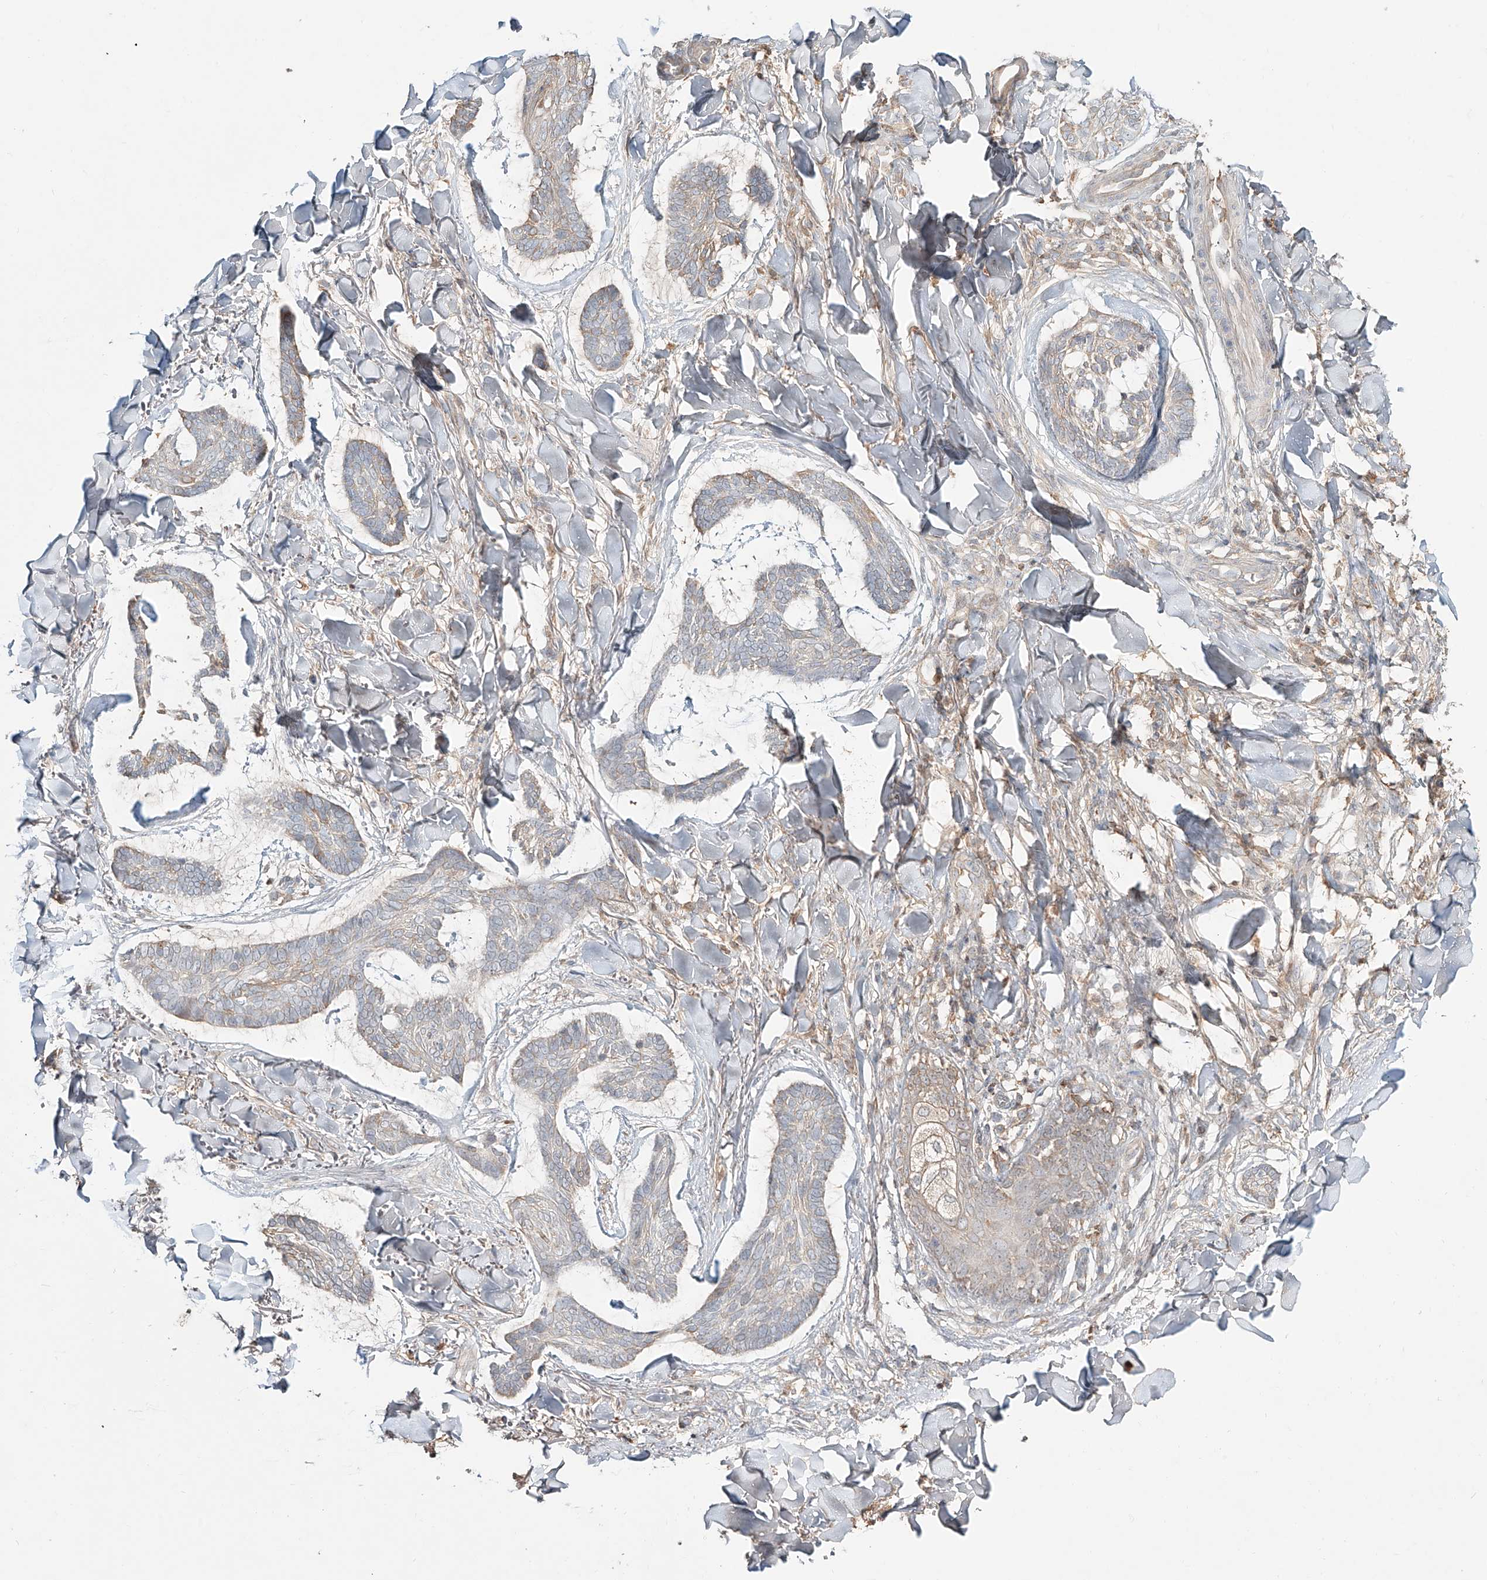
{"staining": {"intensity": "weak", "quantity": ">75%", "location": "cytoplasmic/membranous"}, "tissue": "skin cancer", "cell_type": "Tumor cells", "image_type": "cancer", "snomed": [{"axis": "morphology", "description": "Basal cell carcinoma"}, {"axis": "topography", "description": "Skin"}], "caption": "A brown stain highlights weak cytoplasmic/membranous positivity of a protein in human basal cell carcinoma (skin) tumor cells. The protein is stained brown, and the nuclei are stained in blue (DAB (3,3'-diaminobenzidine) IHC with brightfield microscopy, high magnification).", "gene": "ERO1A", "patient": {"sex": "male", "age": 43}}